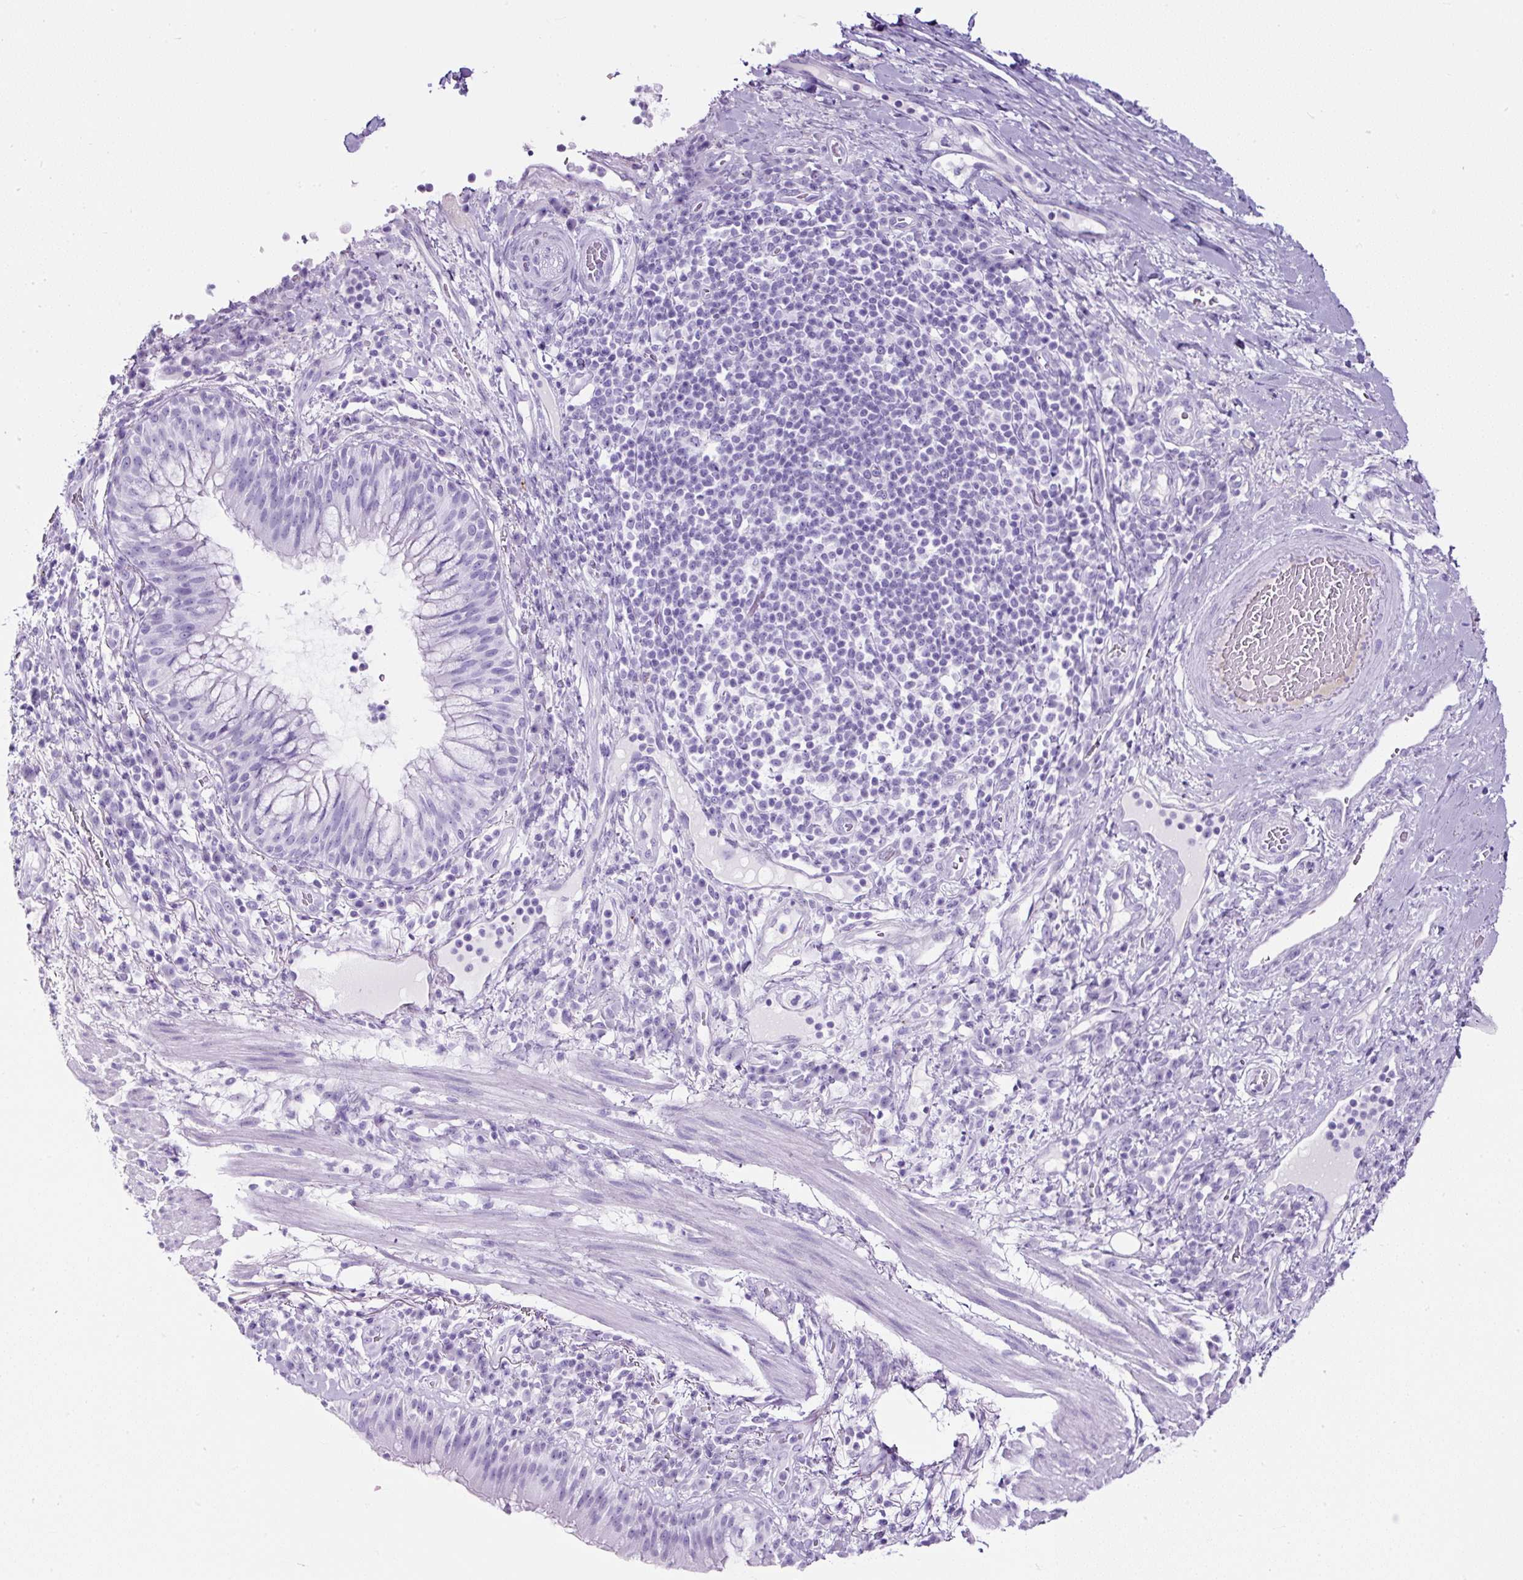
{"staining": {"intensity": "negative", "quantity": "none", "location": "none"}, "tissue": "bronchus", "cell_type": "Respiratory epithelial cells", "image_type": "normal", "snomed": [{"axis": "morphology", "description": "Normal tissue, NOS"}, {"axis": "topography", "description": "Cartilage tissue"}, {"axis": "topography", "description": "Bronchus"}], "caption": "Respiratory epithelial cells are negative for protein expression in unremarkable human bronchus. The staining was performed using DAB to visualize the protein expression in brown, while the nuclei were stained in blue with hematoxylin (Magnification: 20x).", "gene": "TMEM200B", "patient": {"sex": "male", "age": 56}}